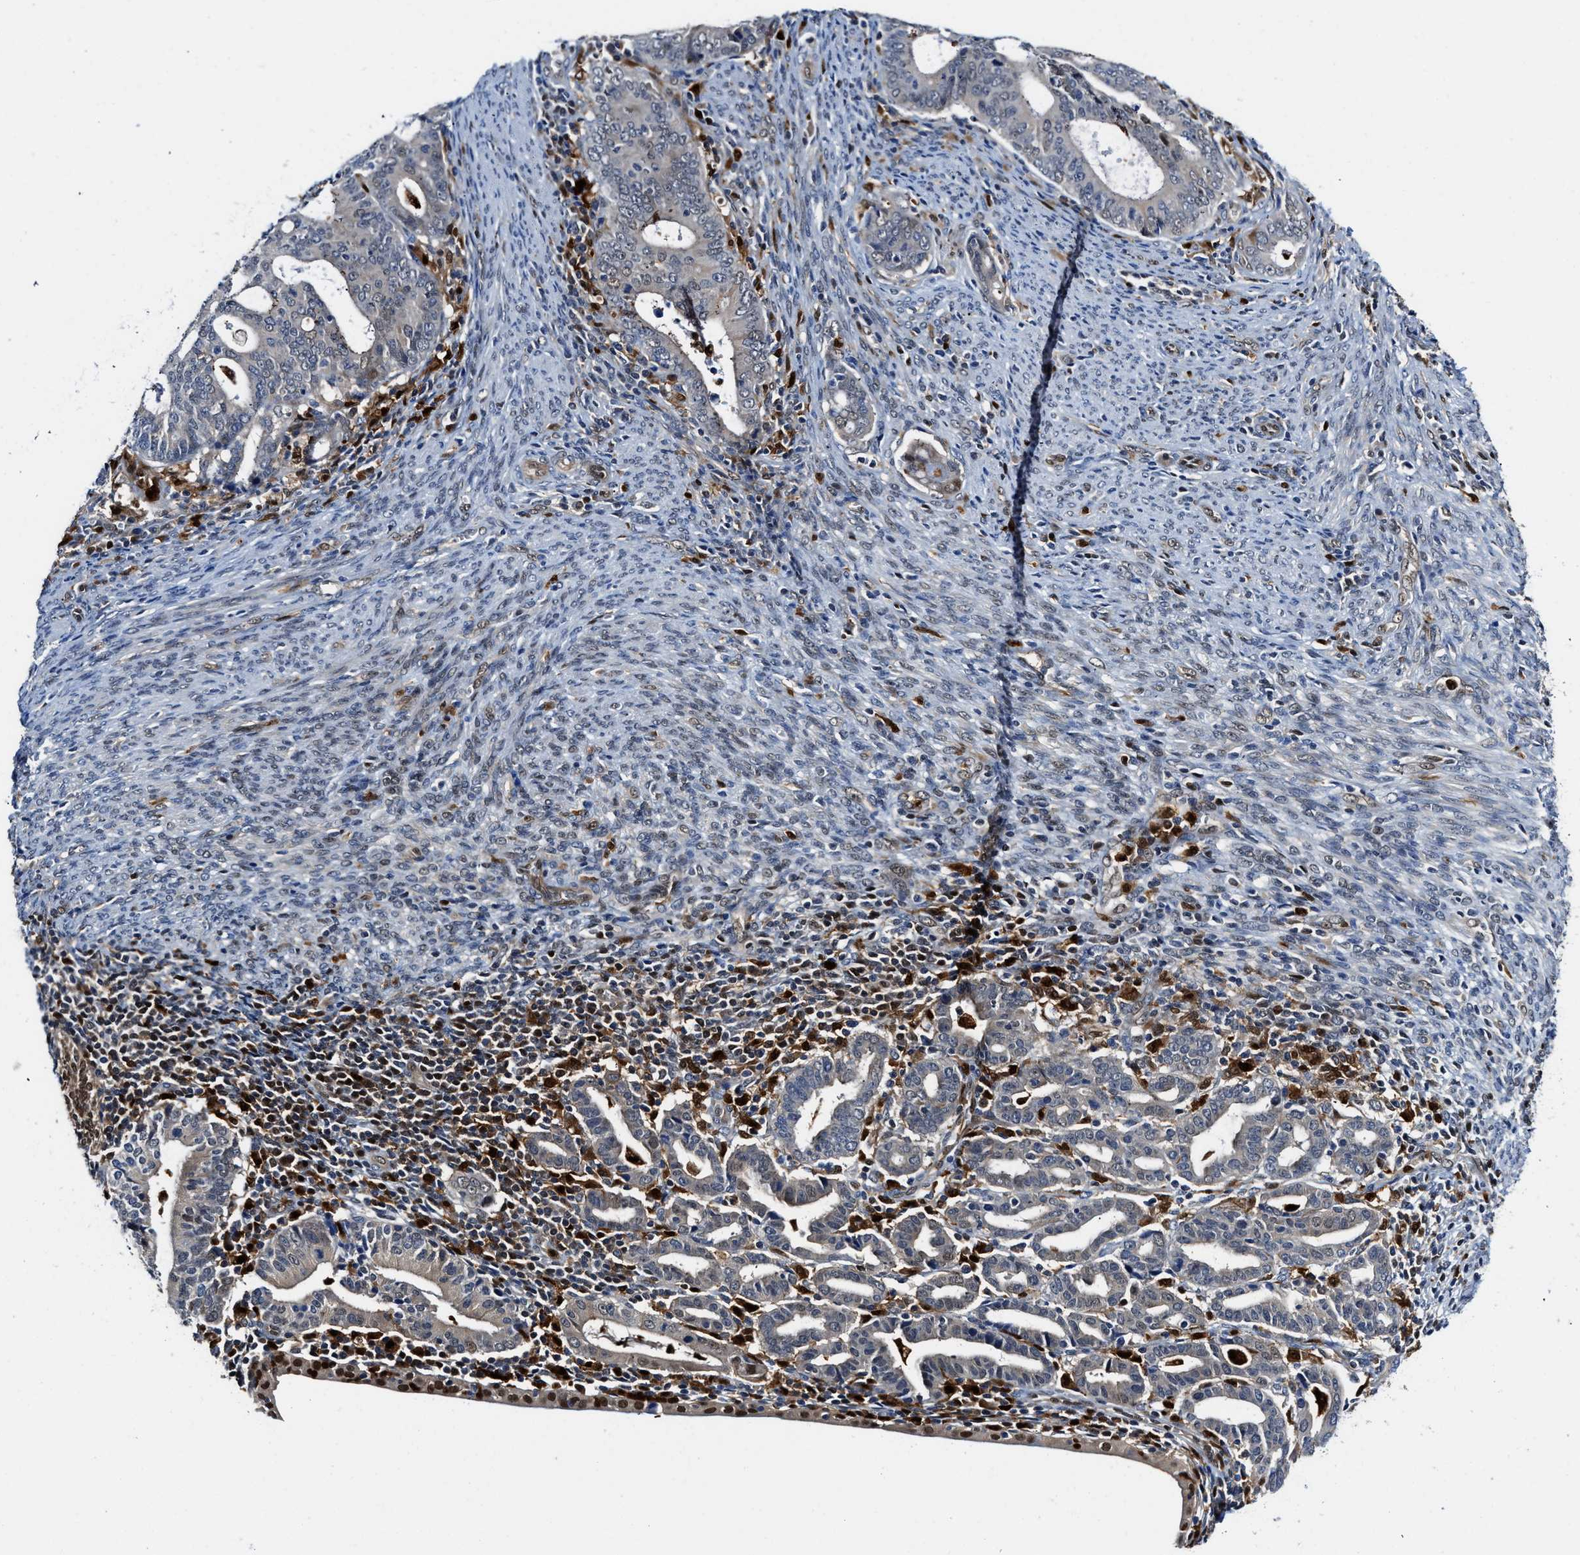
{"staining": {"intensity": "weak", "quantity": "25%-75%", "location": "cytoplasmic/membranous,nuclear"}, "tissue": "endometrial cancer", "cell_type": "Tumor cells", "image_type": "cancer", "snomed": [{"axis": "morphology", "description": "Adenocarcinoma, NOS"}, {"axis": "topography", "description": "Uterus"}], "caption": "Weak cytoplasmic/membranous and nuclear staining for a protein is identified in about 25%-75% of tumor cells of endometrial adenocarcinoma using immunohistochemistry.", "gene": "LTA4H", "patient": {"sex": "female", "age": 83}}